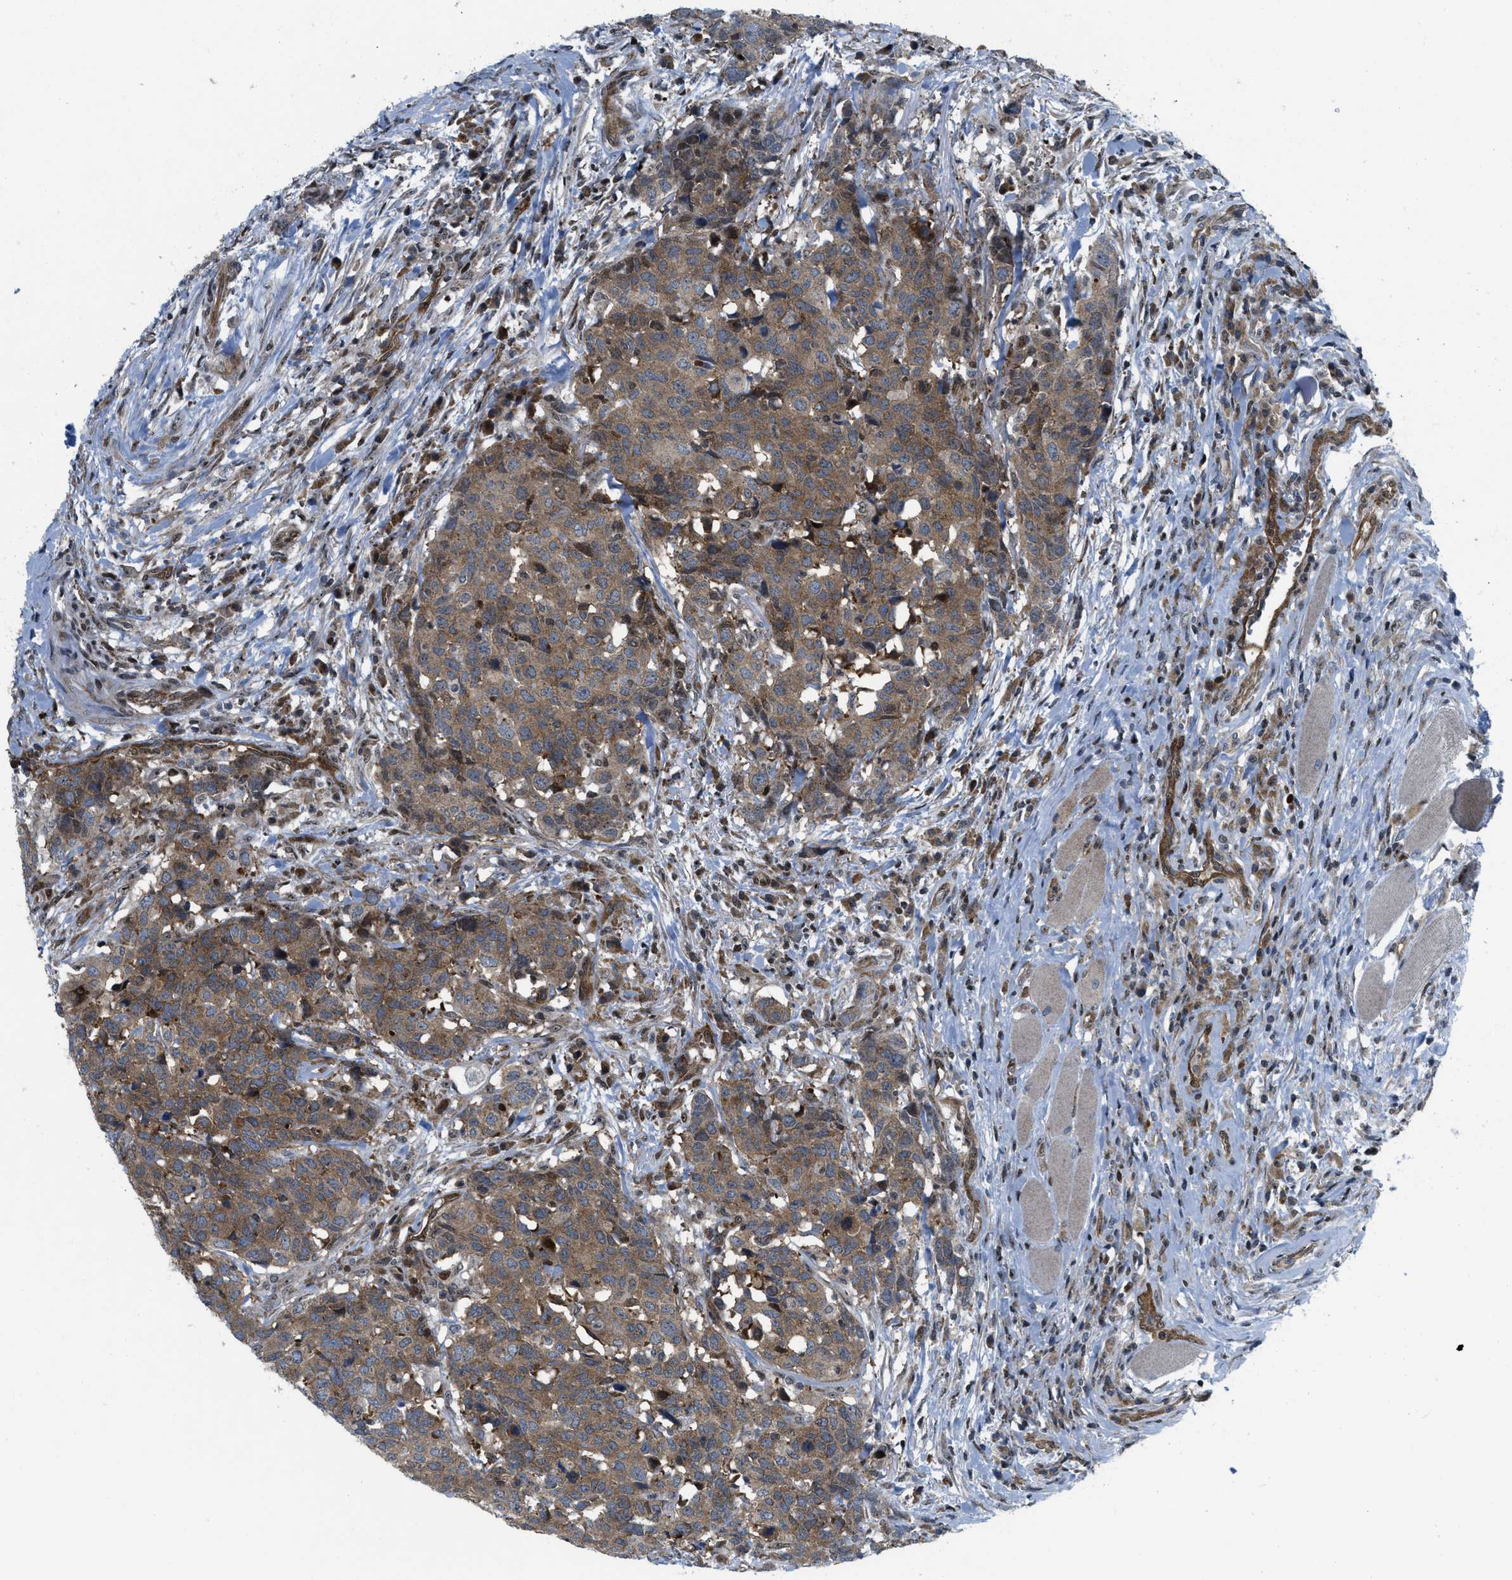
{"staining": {"intensity": "moderate", "quantity": ">75%", "location": "cytoplasmic/membranous"}, "tissue": "head and neck cancer", "cell_type": "Tumor cells", "image_type": "cancer", "snomed": [{"axis": "morphology", "description": "Squamous cell carcinoma, NOS"}, {"axis": "topography", "description": "Head-Neck"}], "caption": "Tumor cells display moderate cytoplasmic/membranous expression in about >75% of cells in head and neck squamous cell carcinoma. Using DAB (brown) and hematoxylin (blue) stains, captured at high magnification using brightfield microscopy.", "gene": "PPP2CB", "patient": {"sex": "male", "age": 66}}